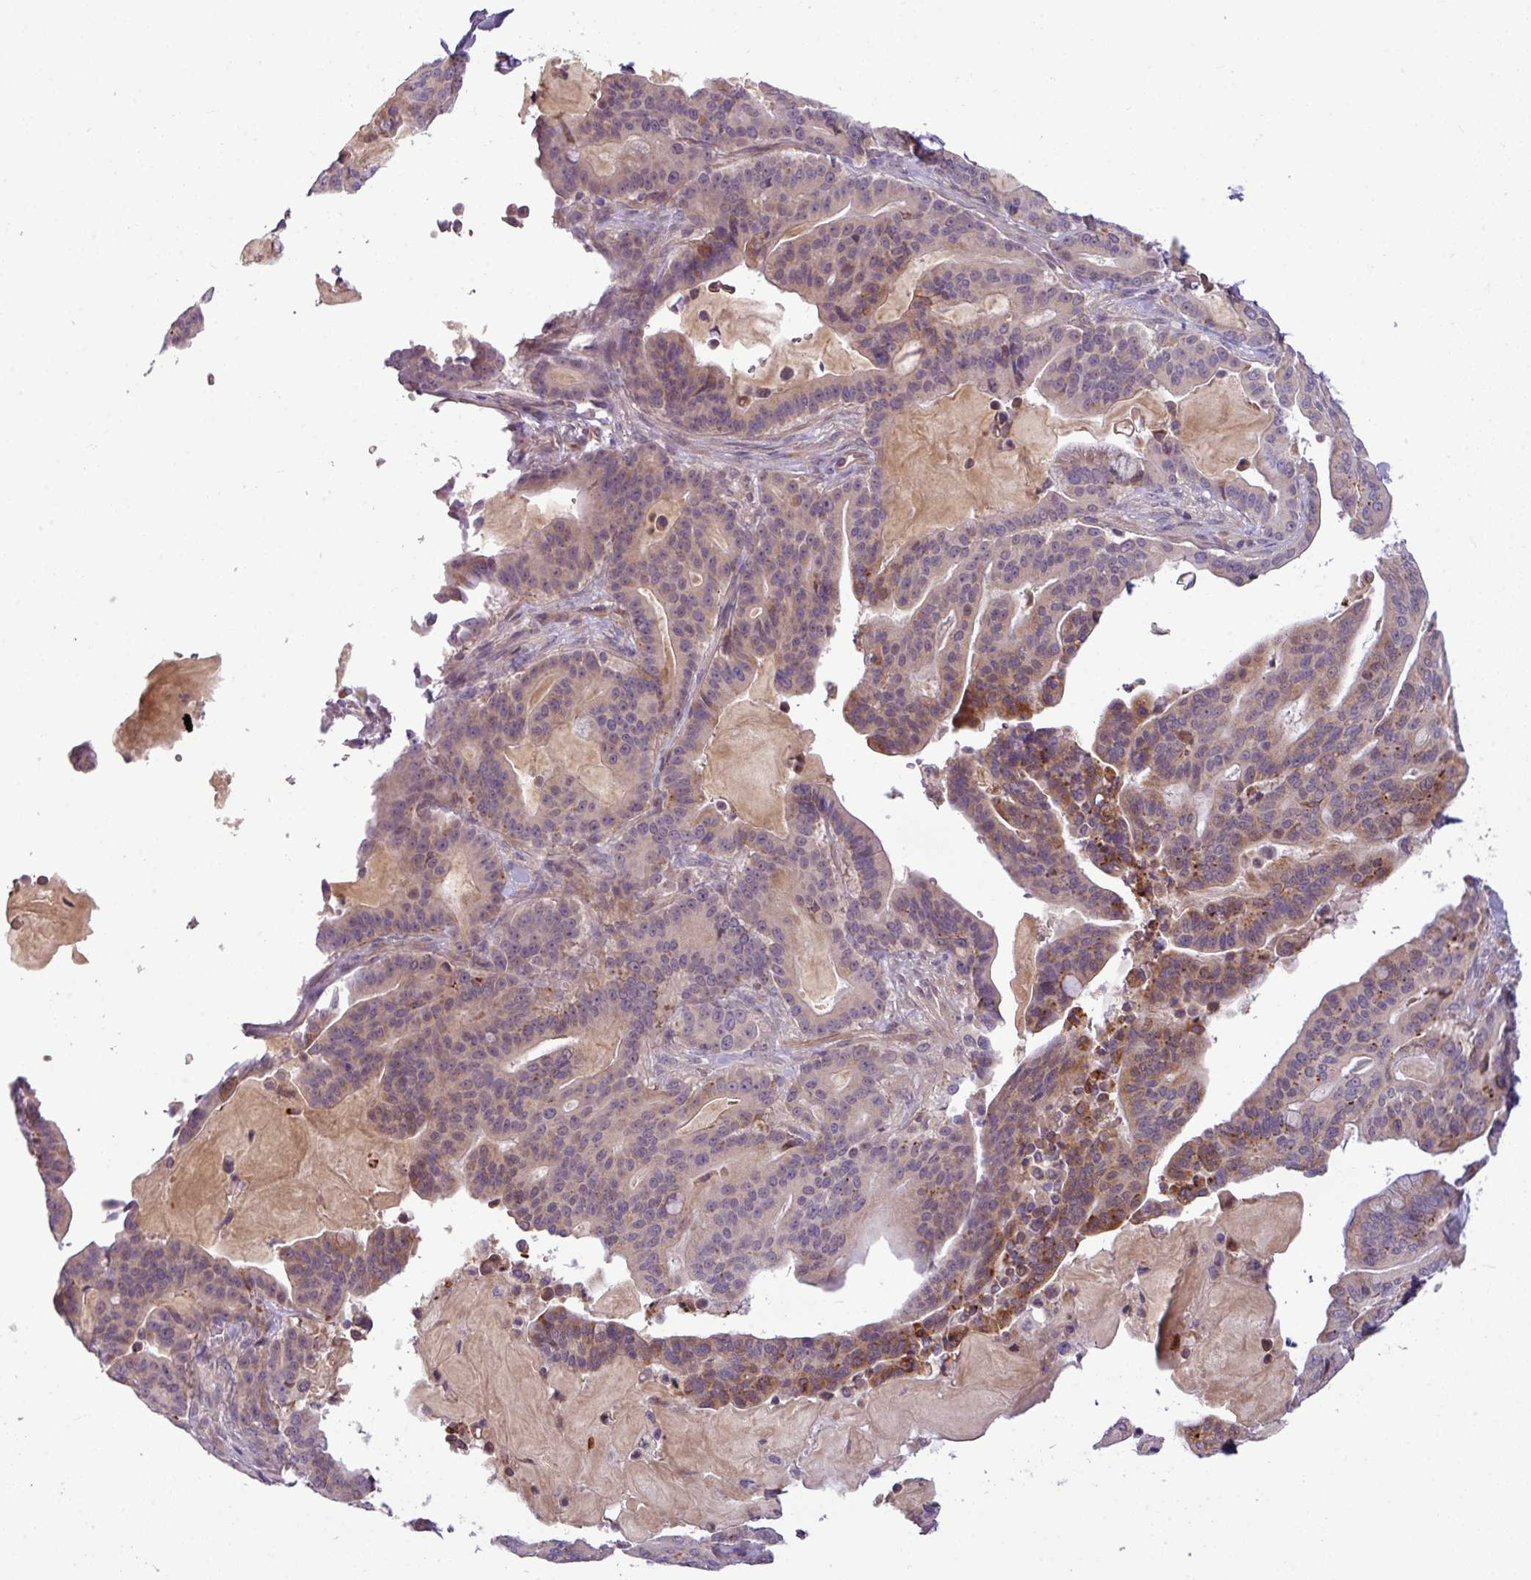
{"staining": {"intensity": "moderate", "quantity": "<25%", "location": "cytoplasmic/membranous"}, "tissue": "pancreatic cancer", "cell_type": "Tumor cells", "image_type": "cancer", "snomed": [{"axis": "morphology", "description": "Adenocarcinoma, NOS"}, {"axis": "topography", "description": "Pancreas"}], "caption": "This photomicrograph demonstrates IHC staining of pancreatic cancer (adenocarcinoma), with low moderate cytoplasmic/membranous positivity in about <25% of tumor cells.", "gene": "ZNF35", "patient": {"sex": "male", "age": 63}}